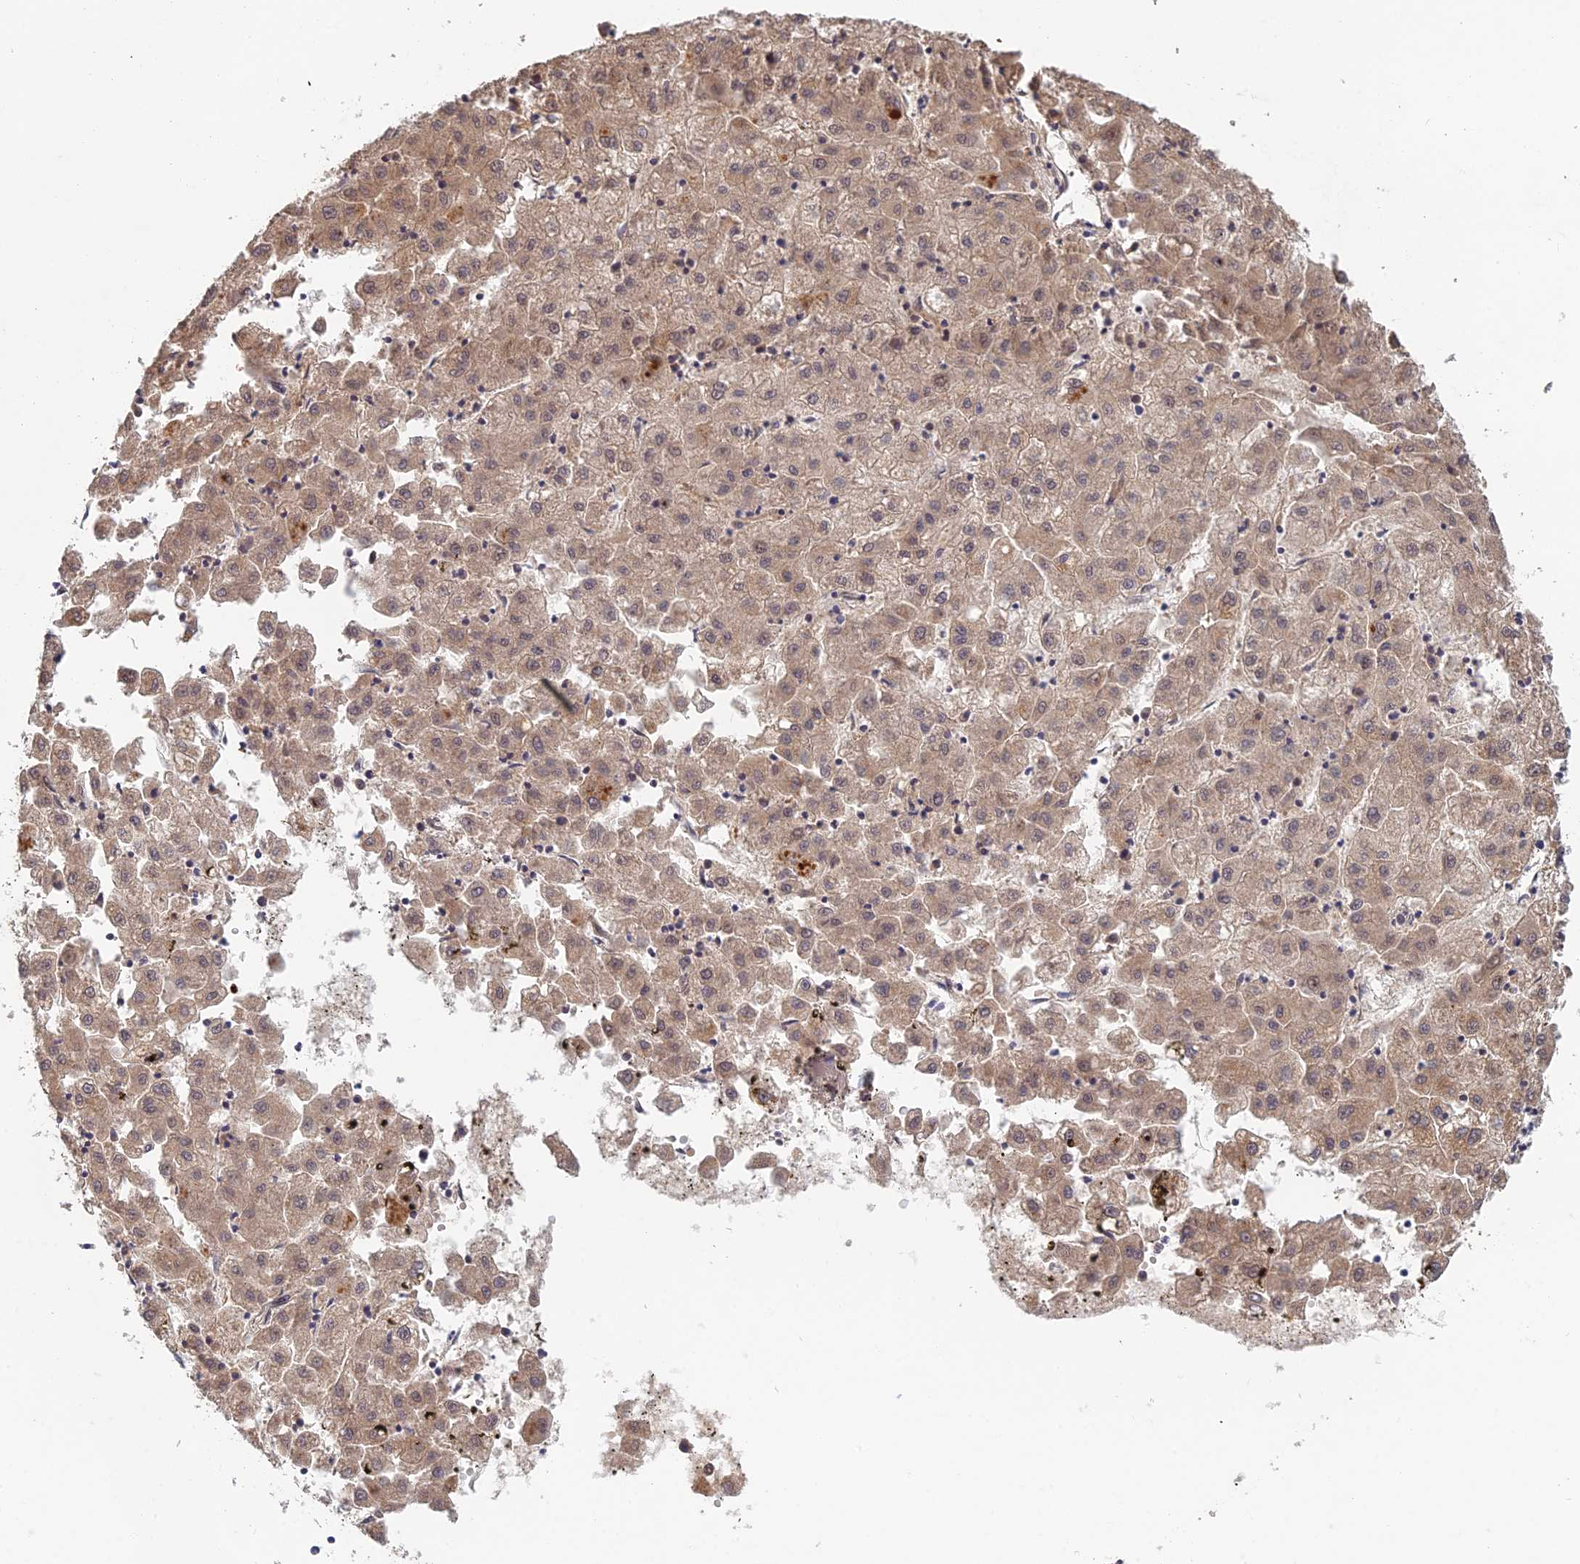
{"staining": {"intensity": "weak", "quantity": ">75%", "location": "cytoplasmic/membranous"}, "tissue": "liver cancer", "cell_type": "Tumor cells", "image_type": "cancer", "snomed": [{"axis": "morphology", "description": "Carcinoma, Hepatocellular, NOS"}, {"axis": "topography", "description": "Liver"}], "caption": "The micrograph exhibits staining of liver cancer, revealing weak cytoplasmic/membranous protein expression (brown color) within tumor cells.", "gene": "RANBP3", "patient": {"sex": "male", "age": 72}}